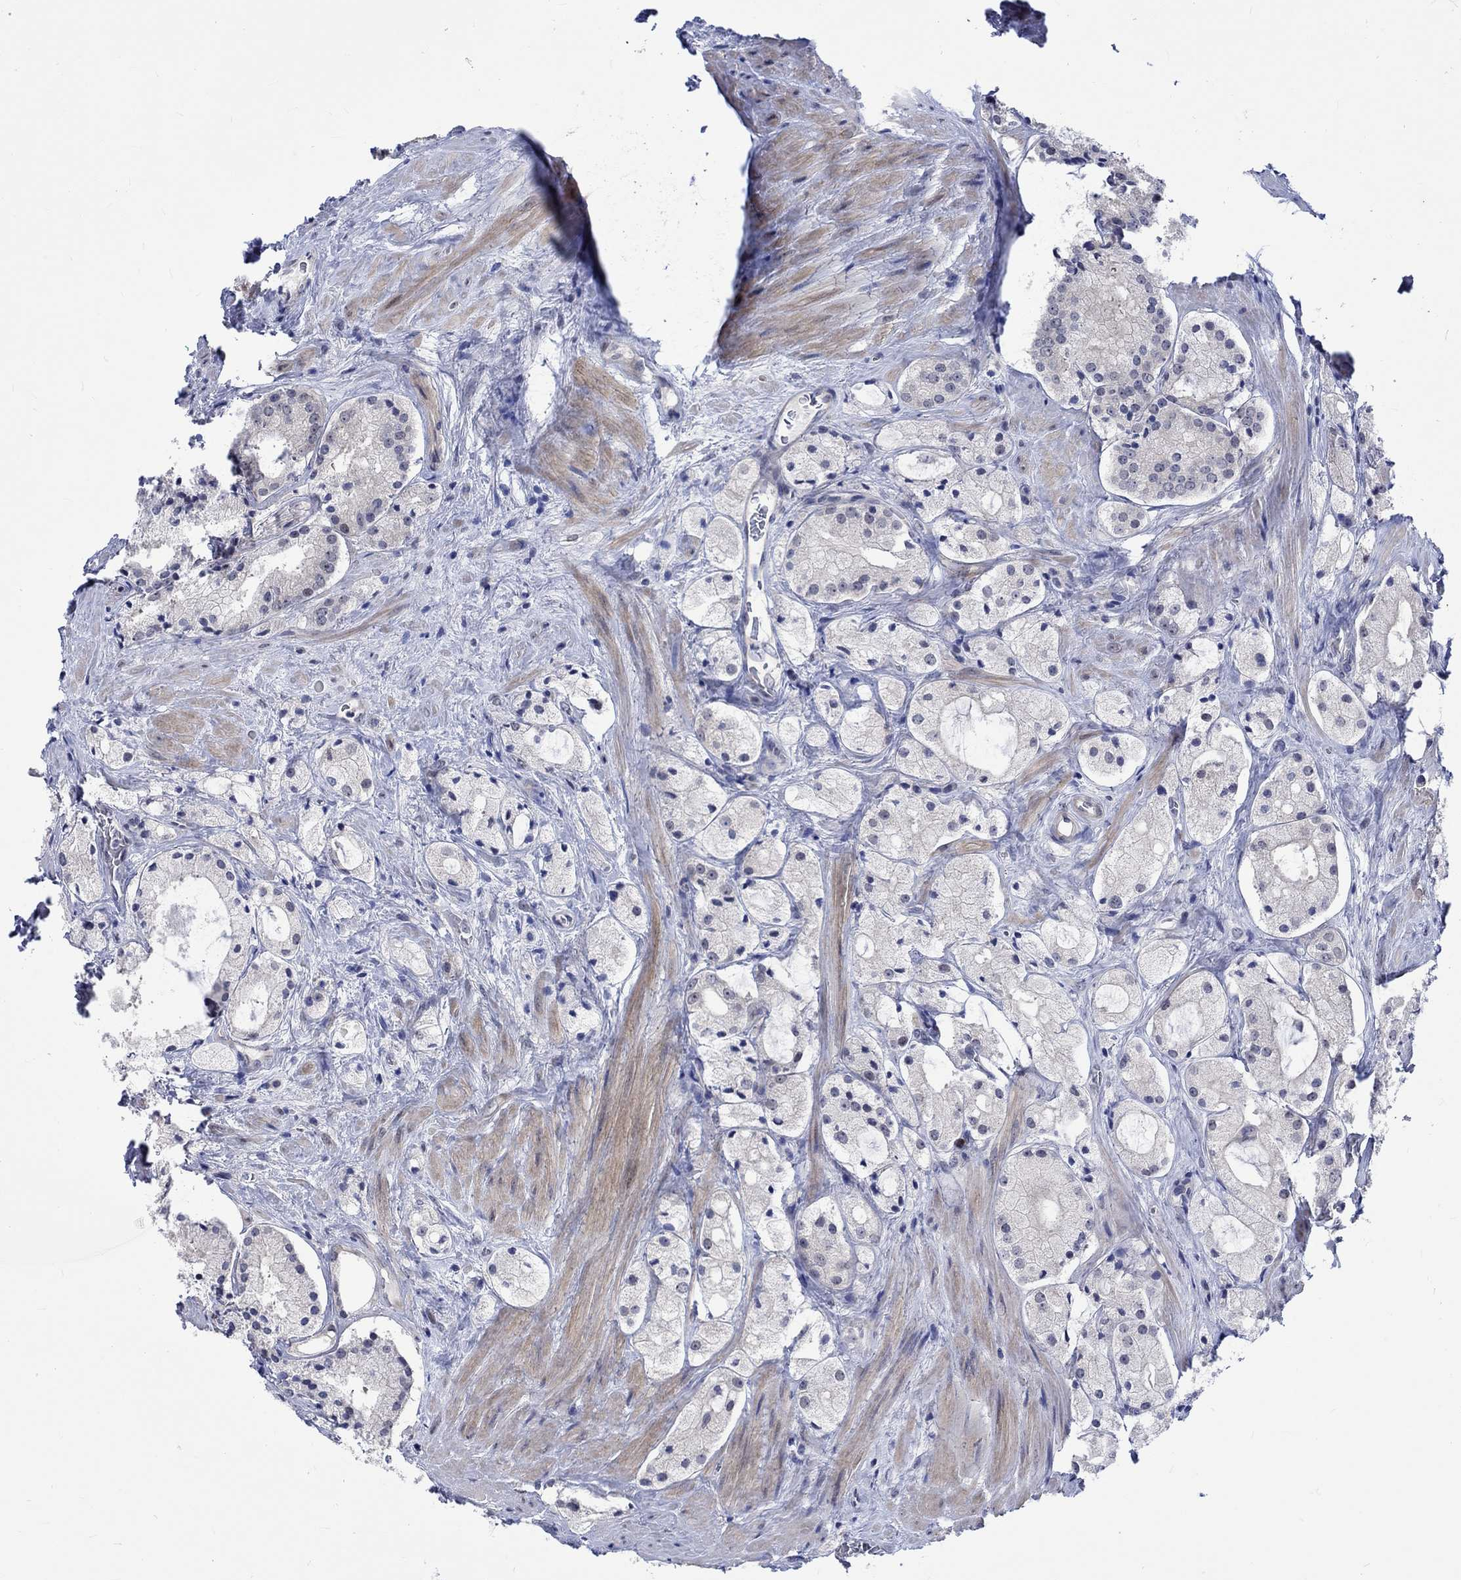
{"staining": {"intensity": "weak", "quantity": "<25%", "location": "cytoplasmic/membranous"}, "tissue": "prostate cancer", "cell_type": "Tumor cells", "image_type": "cancer", "snomed": [{"axis": "morphology", "description": "Adenocarcinoma, NOS"}, {"axis": "morphology", "description": "Adenocarcinoma, High grade"}, {"axis": "topography", "description": "Prostate"}], "caption": "This image is of prostate adenocarcinoma stained with immunohistochemistry (IHC) to label a protein in brown with the nuclei are counter-stained blue. There is no expression in tumor cells.", "gene": "E2F8", "patient": {"sex": "male", "age": 64}}